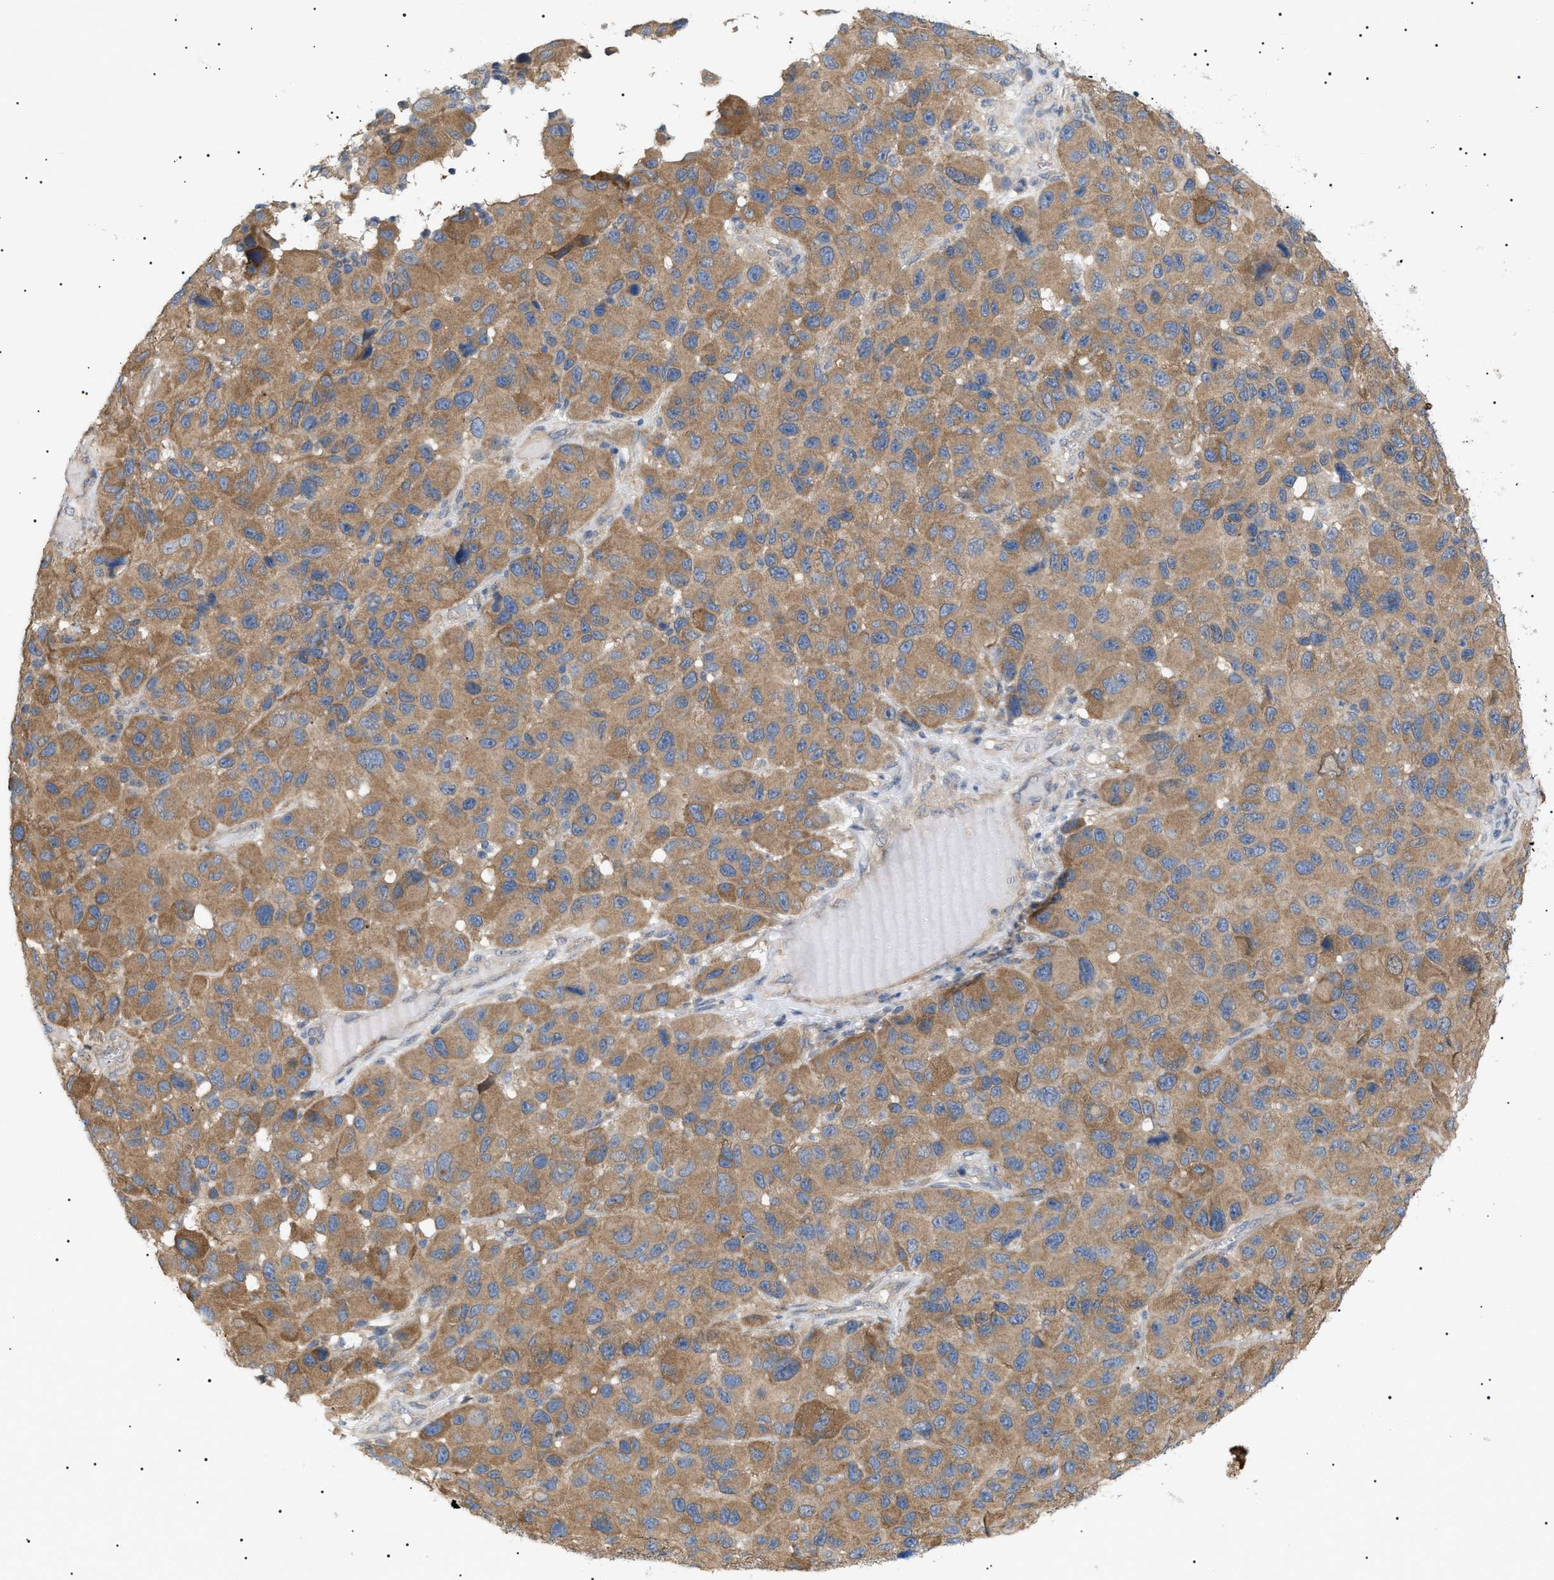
{"staining": {"intensity": "moderate", "quantity": ">75%", "location": "cytoplasmic/membranous"}, "tissue": "melanoma", "cell_type": "Tumor cells", "image_type": "cancer", "snomed": [{"axis": "morphology", "description": "Malignant melanoma, NOS"}, {"axis": "topography", "description": "Skin"}], "caption": "The histopathology image reveals immunohistochemical staining of melanoma. There is moderate cytoplasmic/membranous positivity is present in approximately >75% of tumor cells.", "gene": "IRS2", "patient": {"sex": "male", "age": 53}}